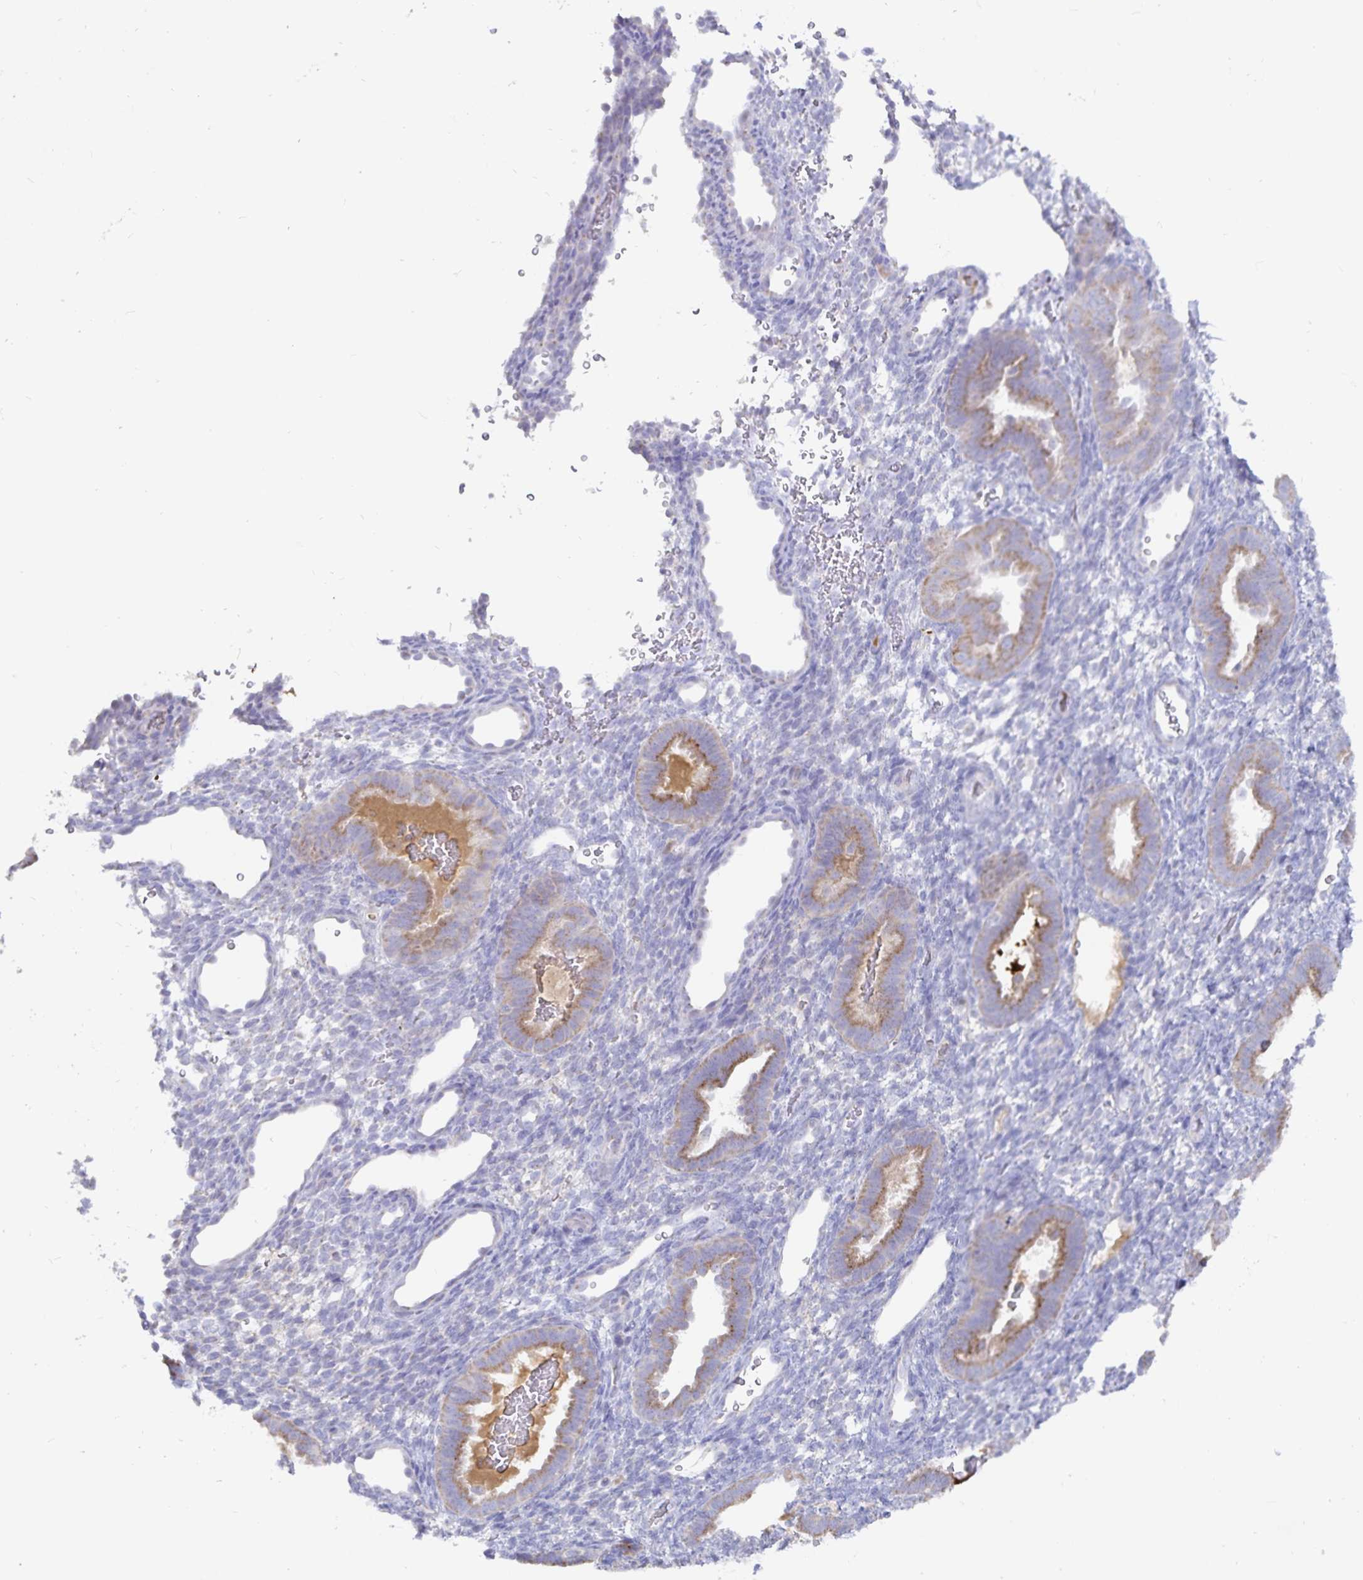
{"staining": {"intensity": "negative", "quantity": "none", "location": "none"}, "tissue": "endometrium", "cell_type": "Cells in endometrial stroma", "image_type": "normal", "snomed": [{"axis": "morphology", "description": "Normal tissue, NOS"}, {"axis": "topography", "description": "Endometrium"}], "caption": "Protein analysis of unremarkable endometrium demonstrates no significant expression in cells in endometrial stroma.", "gene": "PKHD1", "patient": {"sex": "female", "age": 34}}